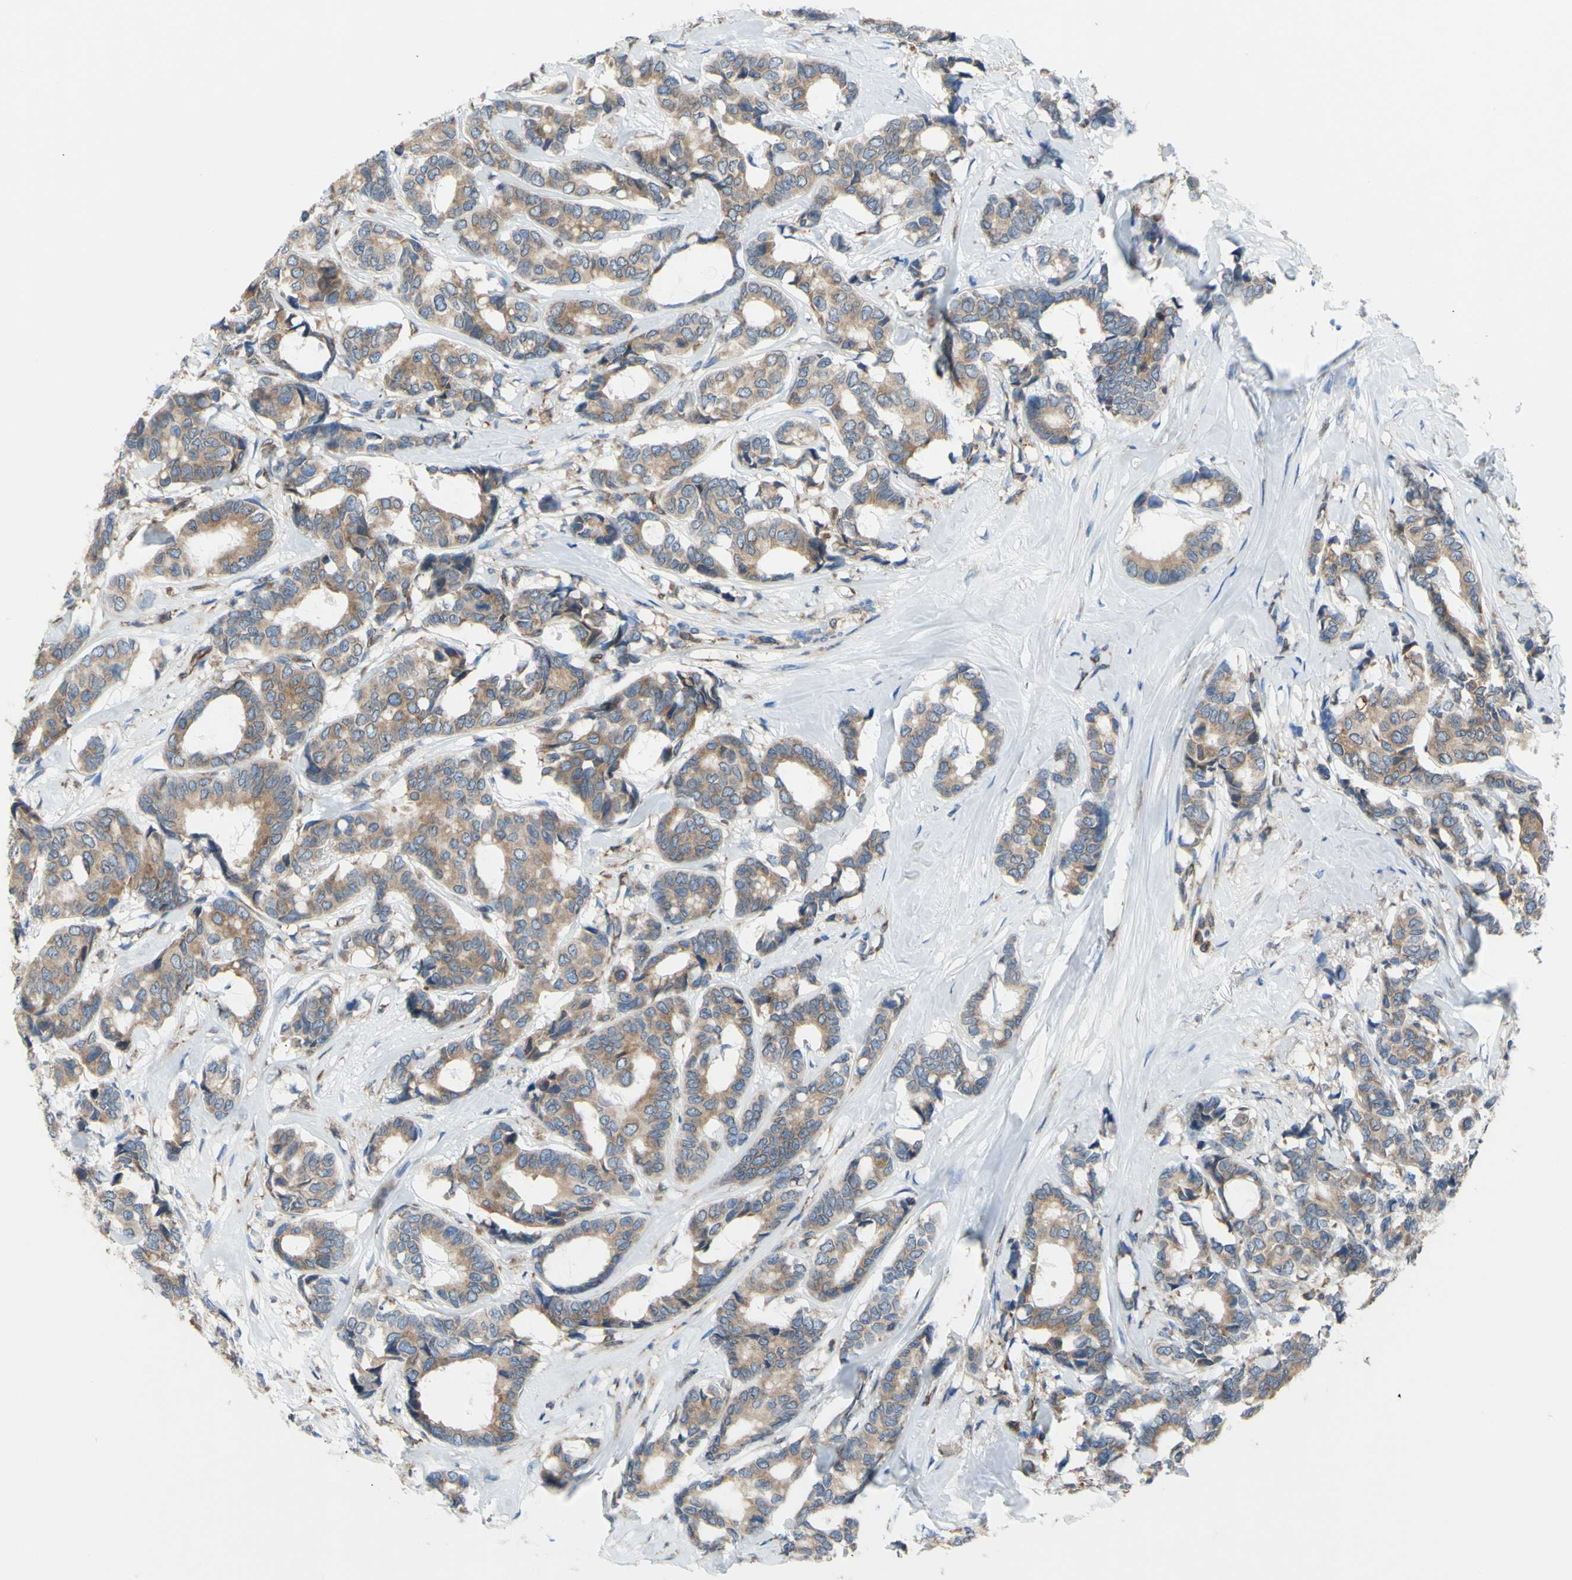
{"staining": {"intensity": "moderate", "quantity": ">75%", "location": "cytoplasmic/membranous"}, "tissue": "breast cancer", "cell_type": "Tumor cells", "image_type": "cancer", "snomed": [{"axis": "morphology", "description": "Duct carcinoma"}, {"axis": "topography", "description": "Breast"}], "caption": "Tumor cells show medium levels of moderate cytoplasmic/membranous expression in about >75% of cells in breast cancer (infiltrating ductal carcinoma).", "gene": "MGST2", "patient": {"sex": "female", "age": 87}}